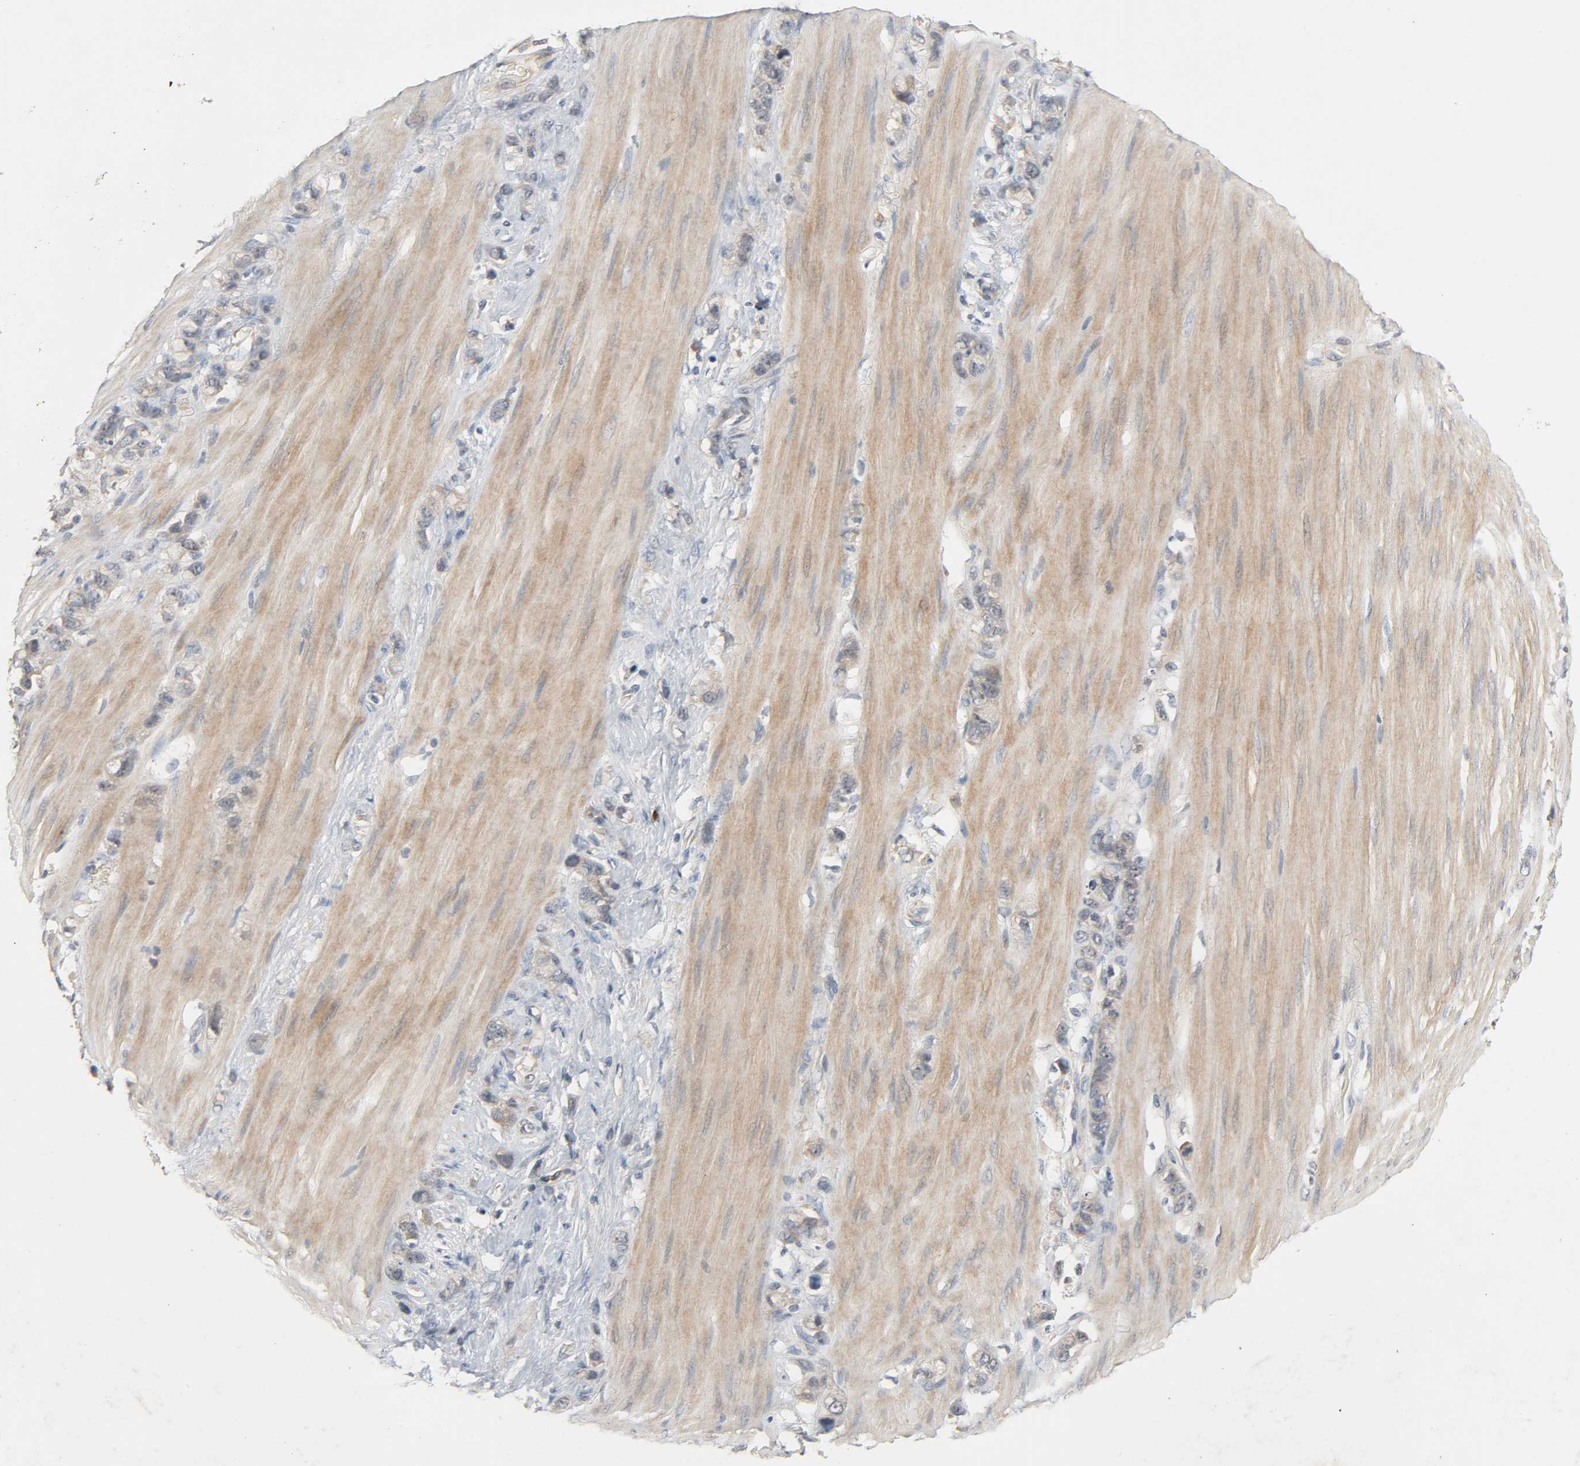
{"staining": {"intensity": "weak", "quantity": "25%-75%", "location": "cytoplasmic/membranous"}, "tissue": "stomach cancer", "cell_type": "Tumor cells", "image_type": "cancer", "snomed": [{"axis": "morphology", "description": "Normal tissue, NOS"}, {"axis": "morphology", "description": "Adenocarcinoma, NOS"}, {"axis": "morphology", "description": "Adenocarcinoma, High grade"}, {"axis": "topography", "description": "Stomach, upper"}, {"axis": "topography", "description": "Stomach"}], "caption": "Protein expression analysis of human adenocarcinoma (stomach) reveals weak cytoplasmic/membranous positivity in approximately 25%-75% of tumor cells.", "gene": "CD4", "patient": {"sex": "female", "age": 65}}